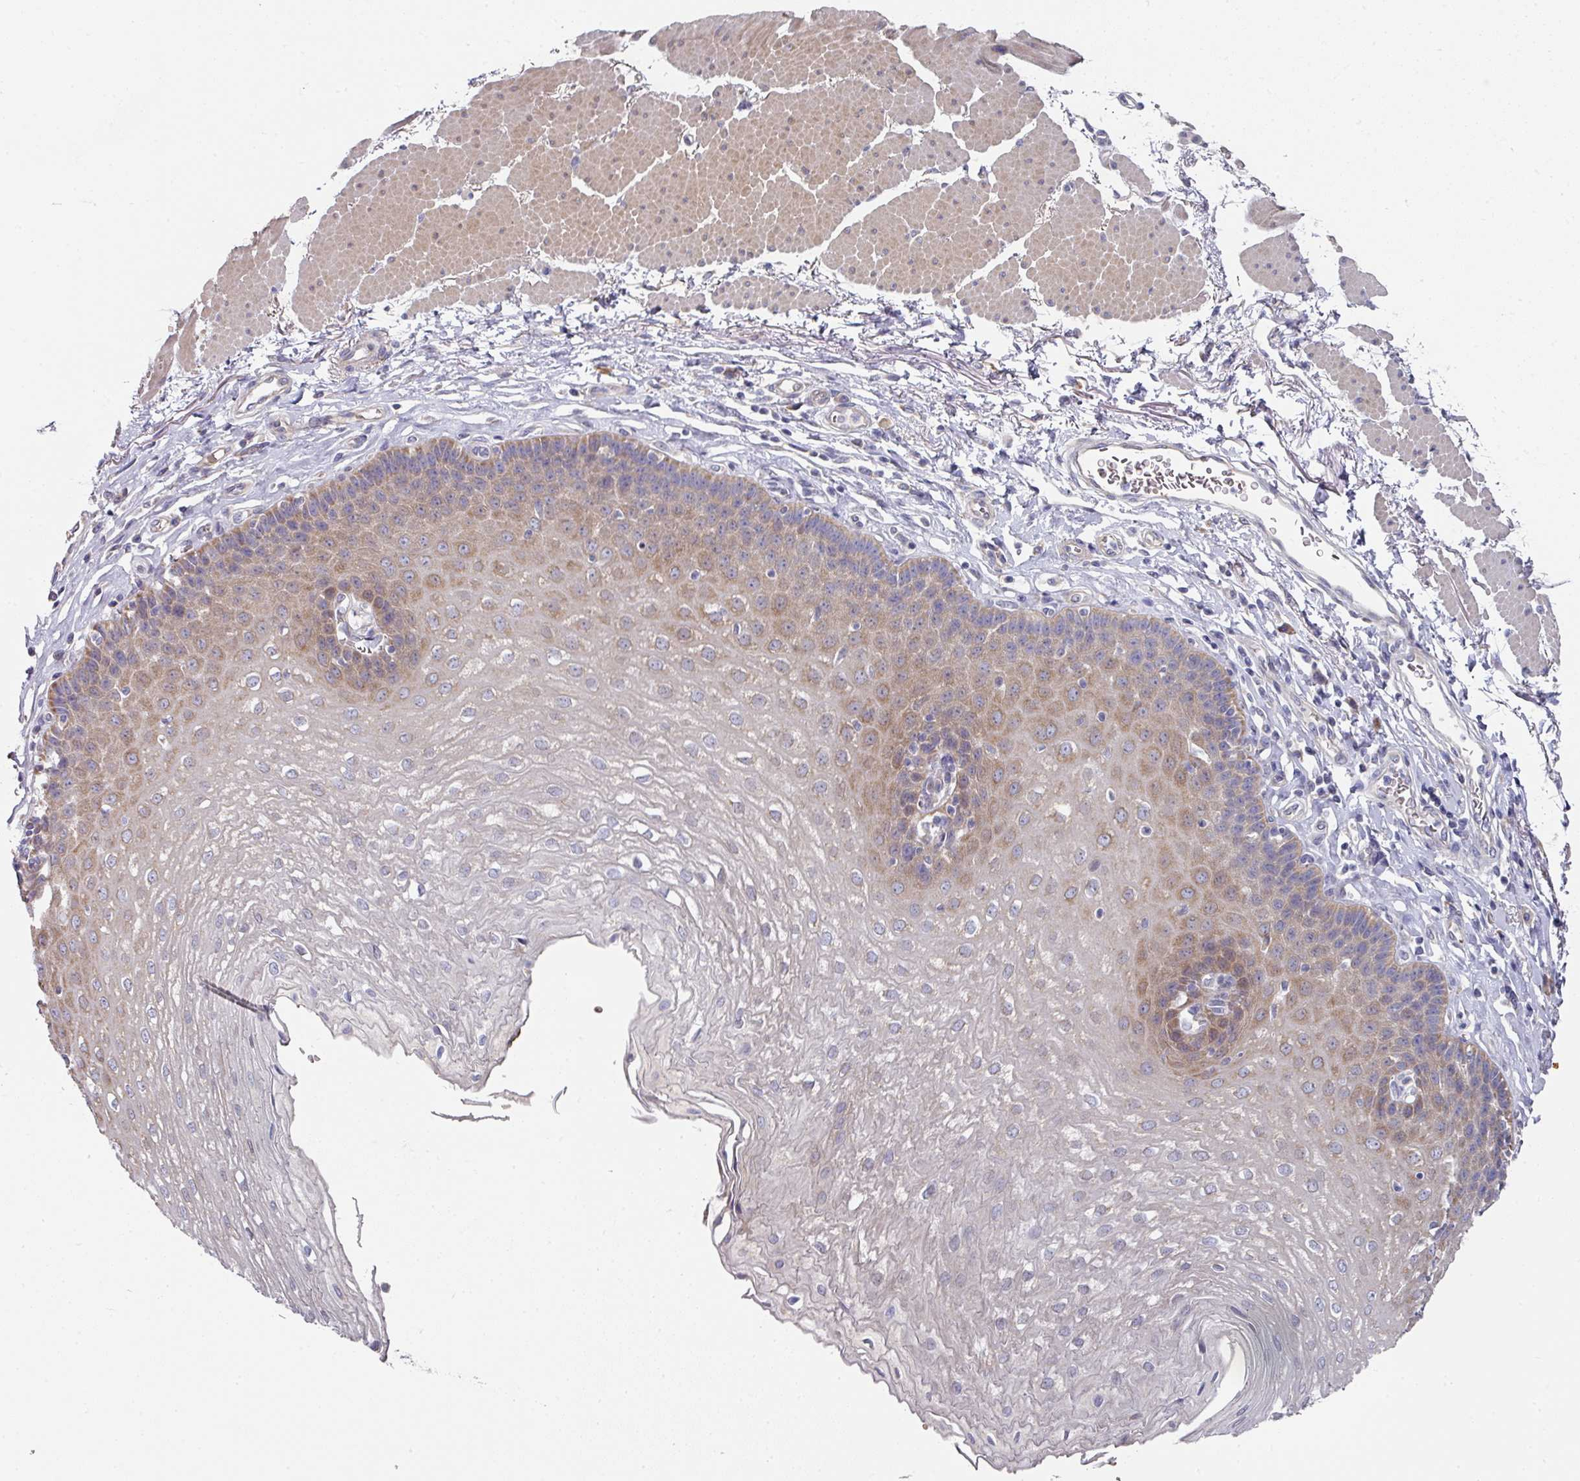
{"staining": {"intensity": "moderate", "quantity": "25%-75%", "location": "cytoplasmic/membranous"}, "tissue": "esophagus", "cell_type": "Squamous epithelial cells", "image_type": "normal", "snomed": [{"axis": "morphology", "description": "Normal tissue, NOS"}, {"axis": "topography", "description": "Esophagus"}], "caption": "The image shows immunohistochemical staining of benign esophagus. There is moderate cytoplasmic/membranous positivity is appreciated in about 25%-75% of squamous epithelial cells.", "gene": "PYROXD2", "patient": {"sex": "female", "age": 81}}